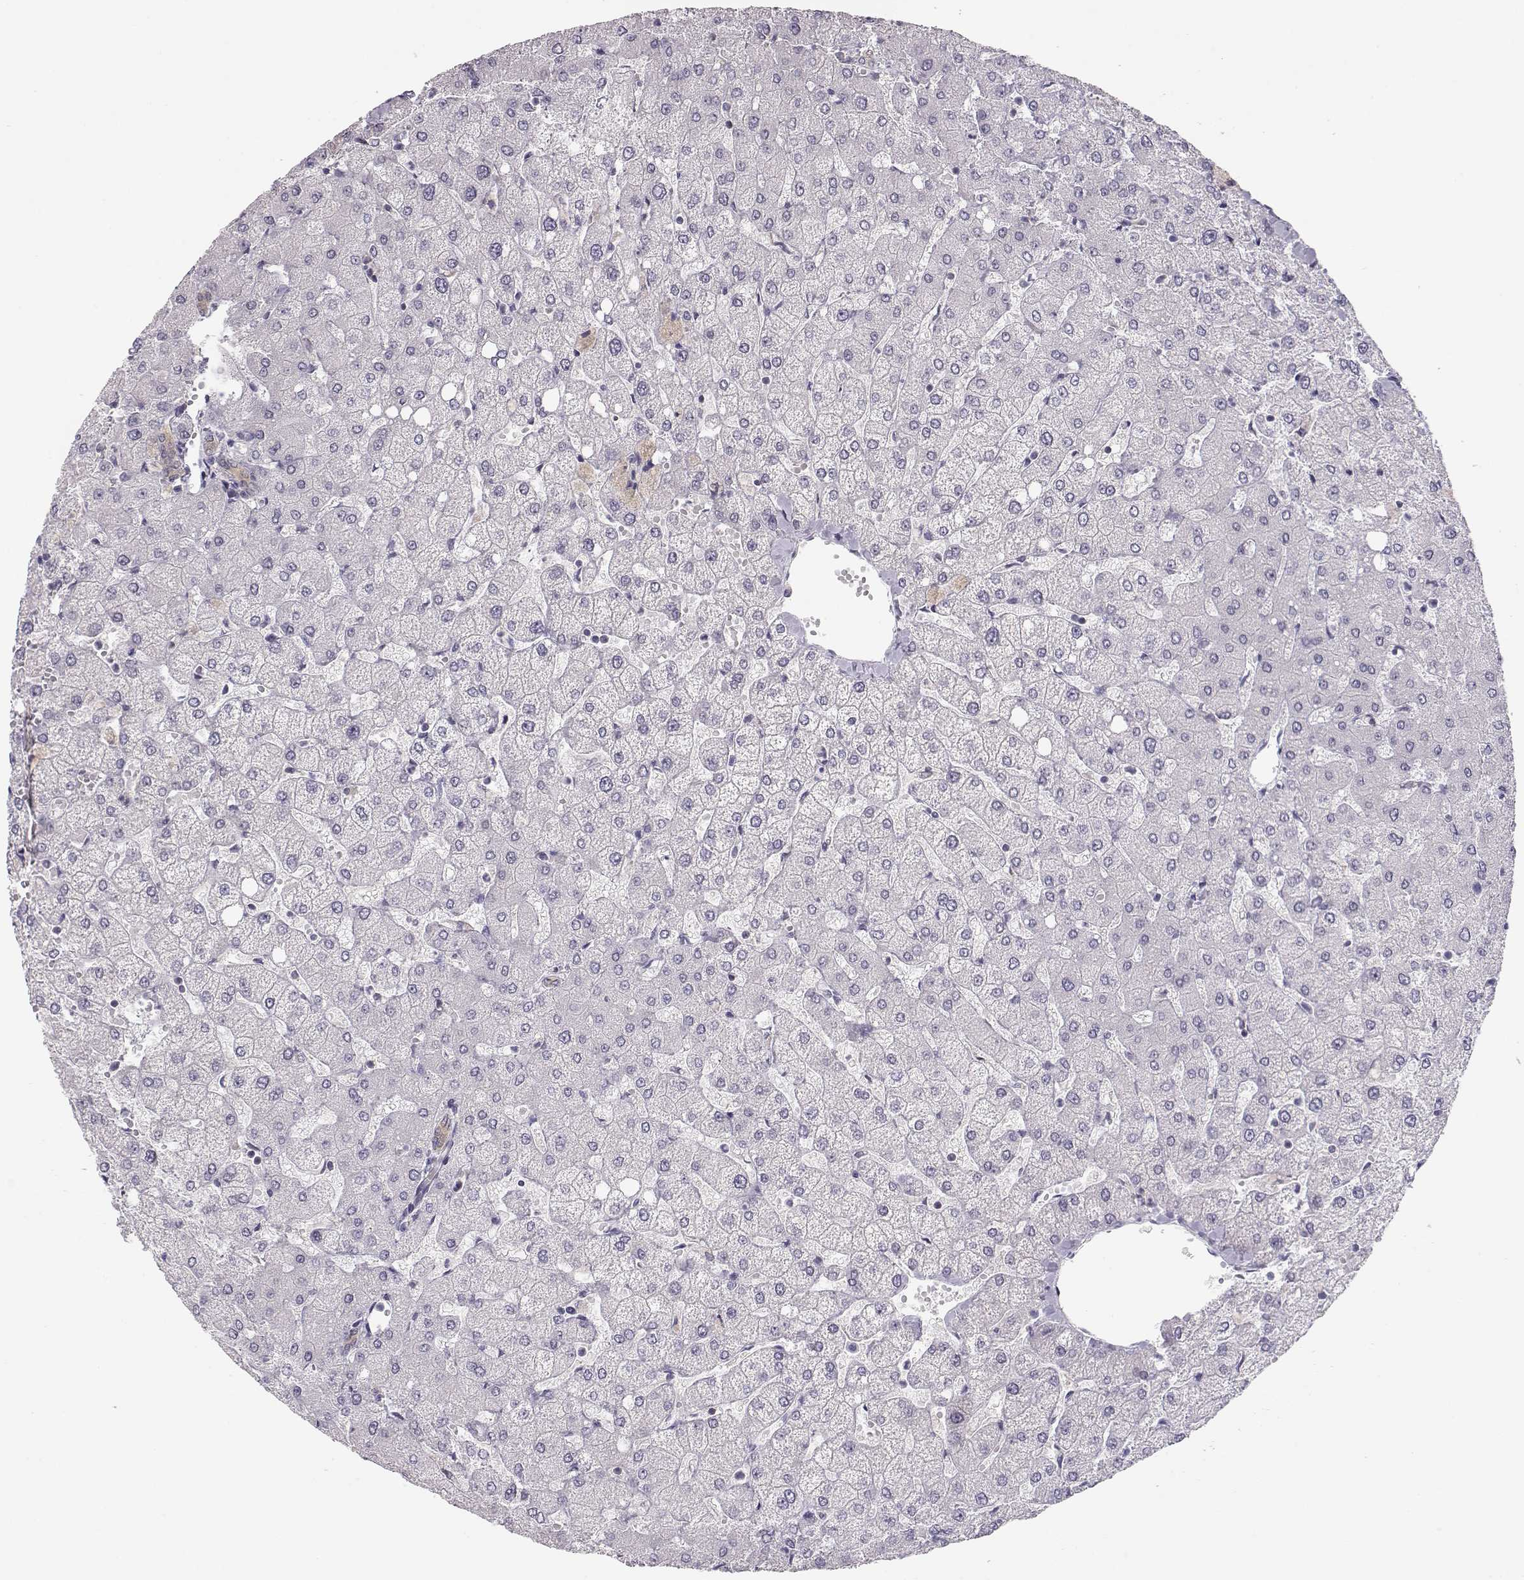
{"staining": {"intensity": "negative", "quantity": "none", "location": "none"}, "tissue": "liver", "cell_type": "Cholangiocytes", "image_type": "normal", "snomed": [{"axis": "morphology", "description": "Normal tissue, NOS"}, {"axis": "topography", "description": "Liver"}], "caption": "Immunohistochemical staining of unremarkable human liver displays no significant positivity in cholangiocytes.", "gene": "TEPP", "patient": {"sex": "female", "age": 54}}